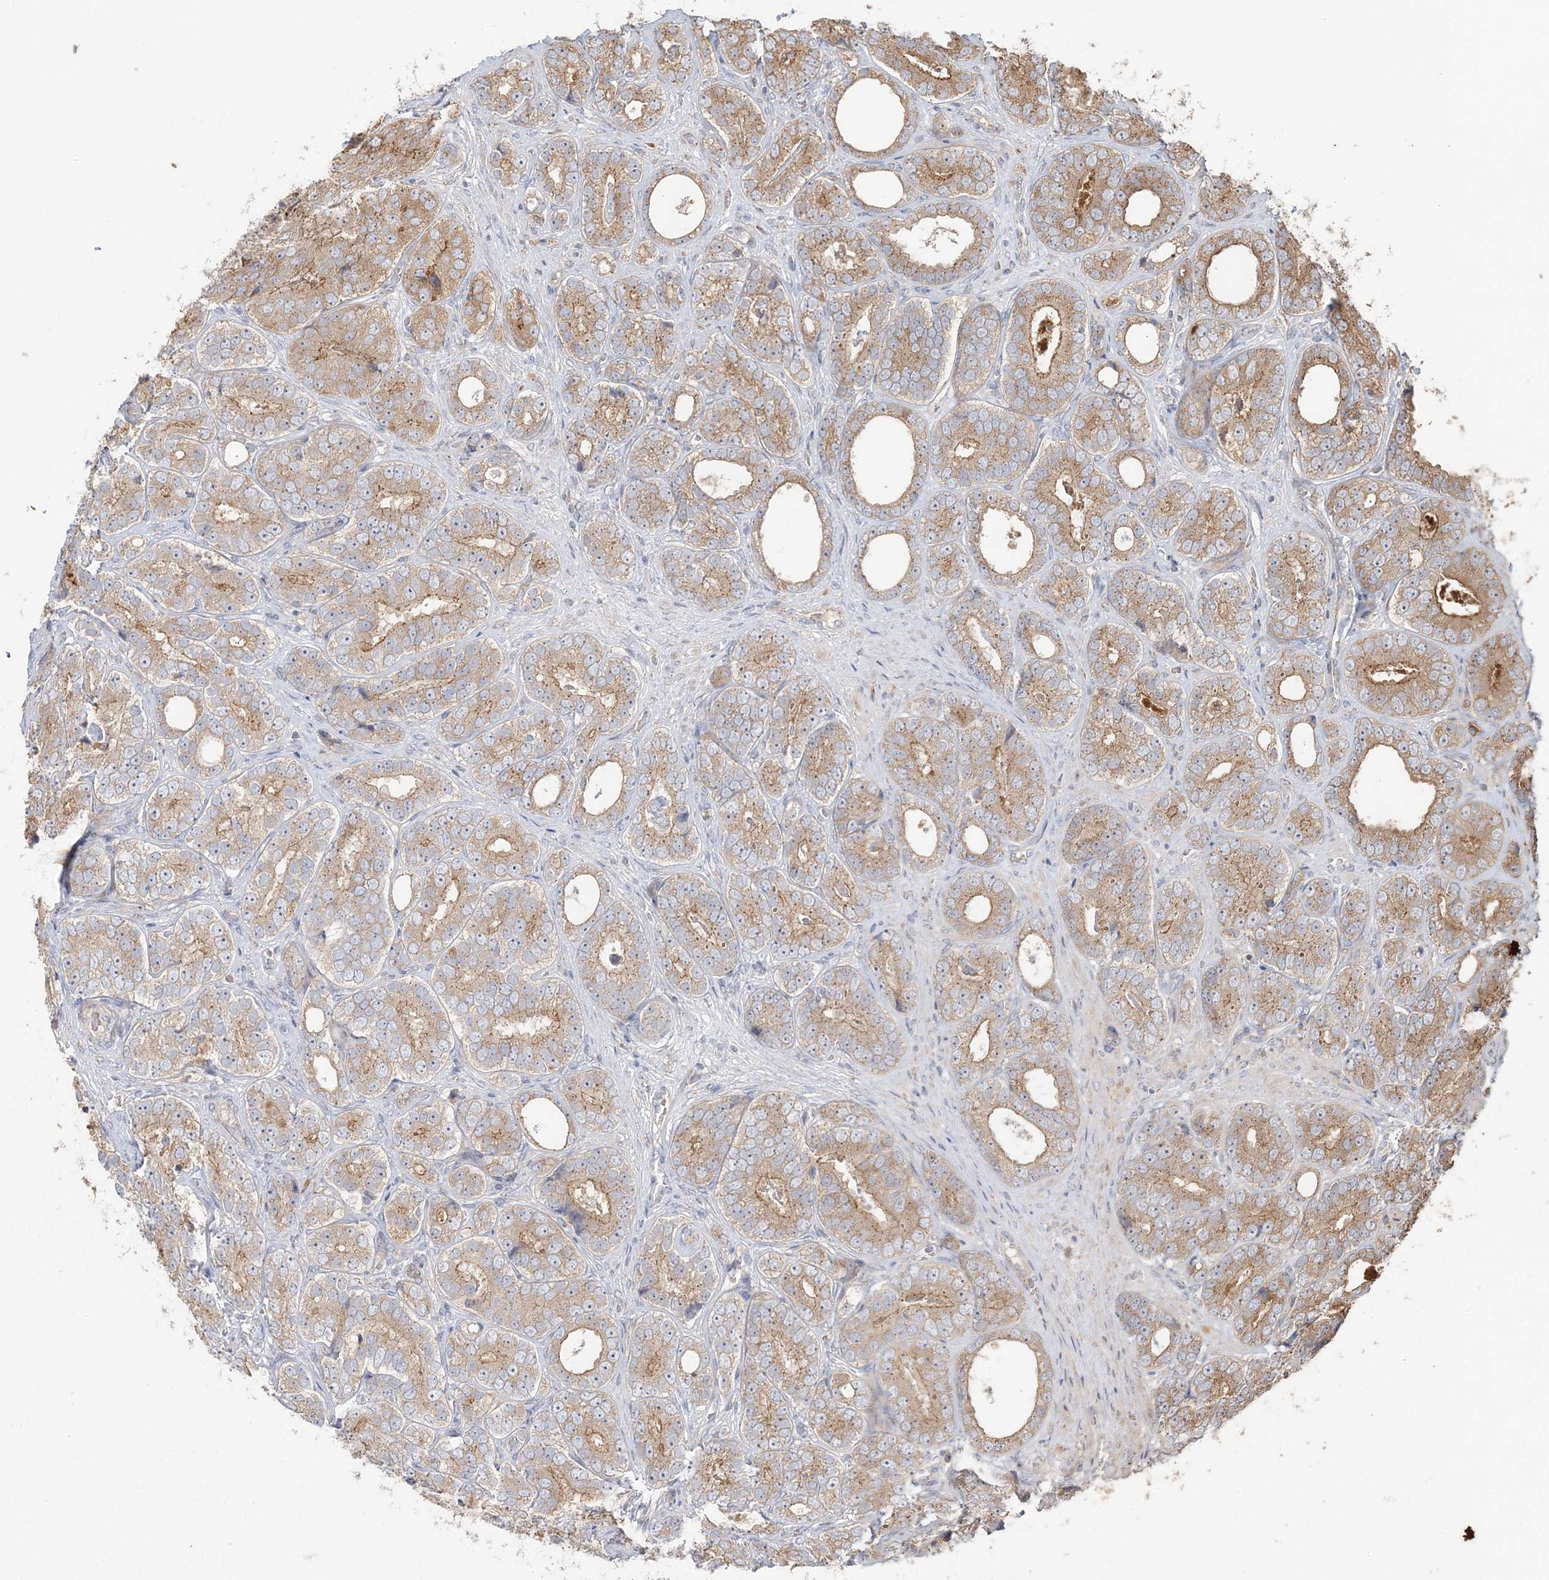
{"staining": {"intensity": "moderate", "quantity": ">75%", "location": "cytoplasmic/membranous"}, "tissue": "prostate cancer", "cell_type": "Tumor cells", "image_type": "cancer", "snomed": [{"axis": "morphology", "description": "Adenocarcinoma, High grade"}, {"axis": "topography", "description": "Prostate"}], "caption": "IHC histopathology image of neoplastic tissue: human prostate cancer (adenocarcinoma (high-grade)) stained using IHC demonstrates medium levels of moderate protein expression localized specifically in the cytoplasmic/membranous of tumor cells, appearing as a cytoplasmic/membranous brown color.", "gene": "ABCC3", "patient": {"sex": "male", "age": 56}}